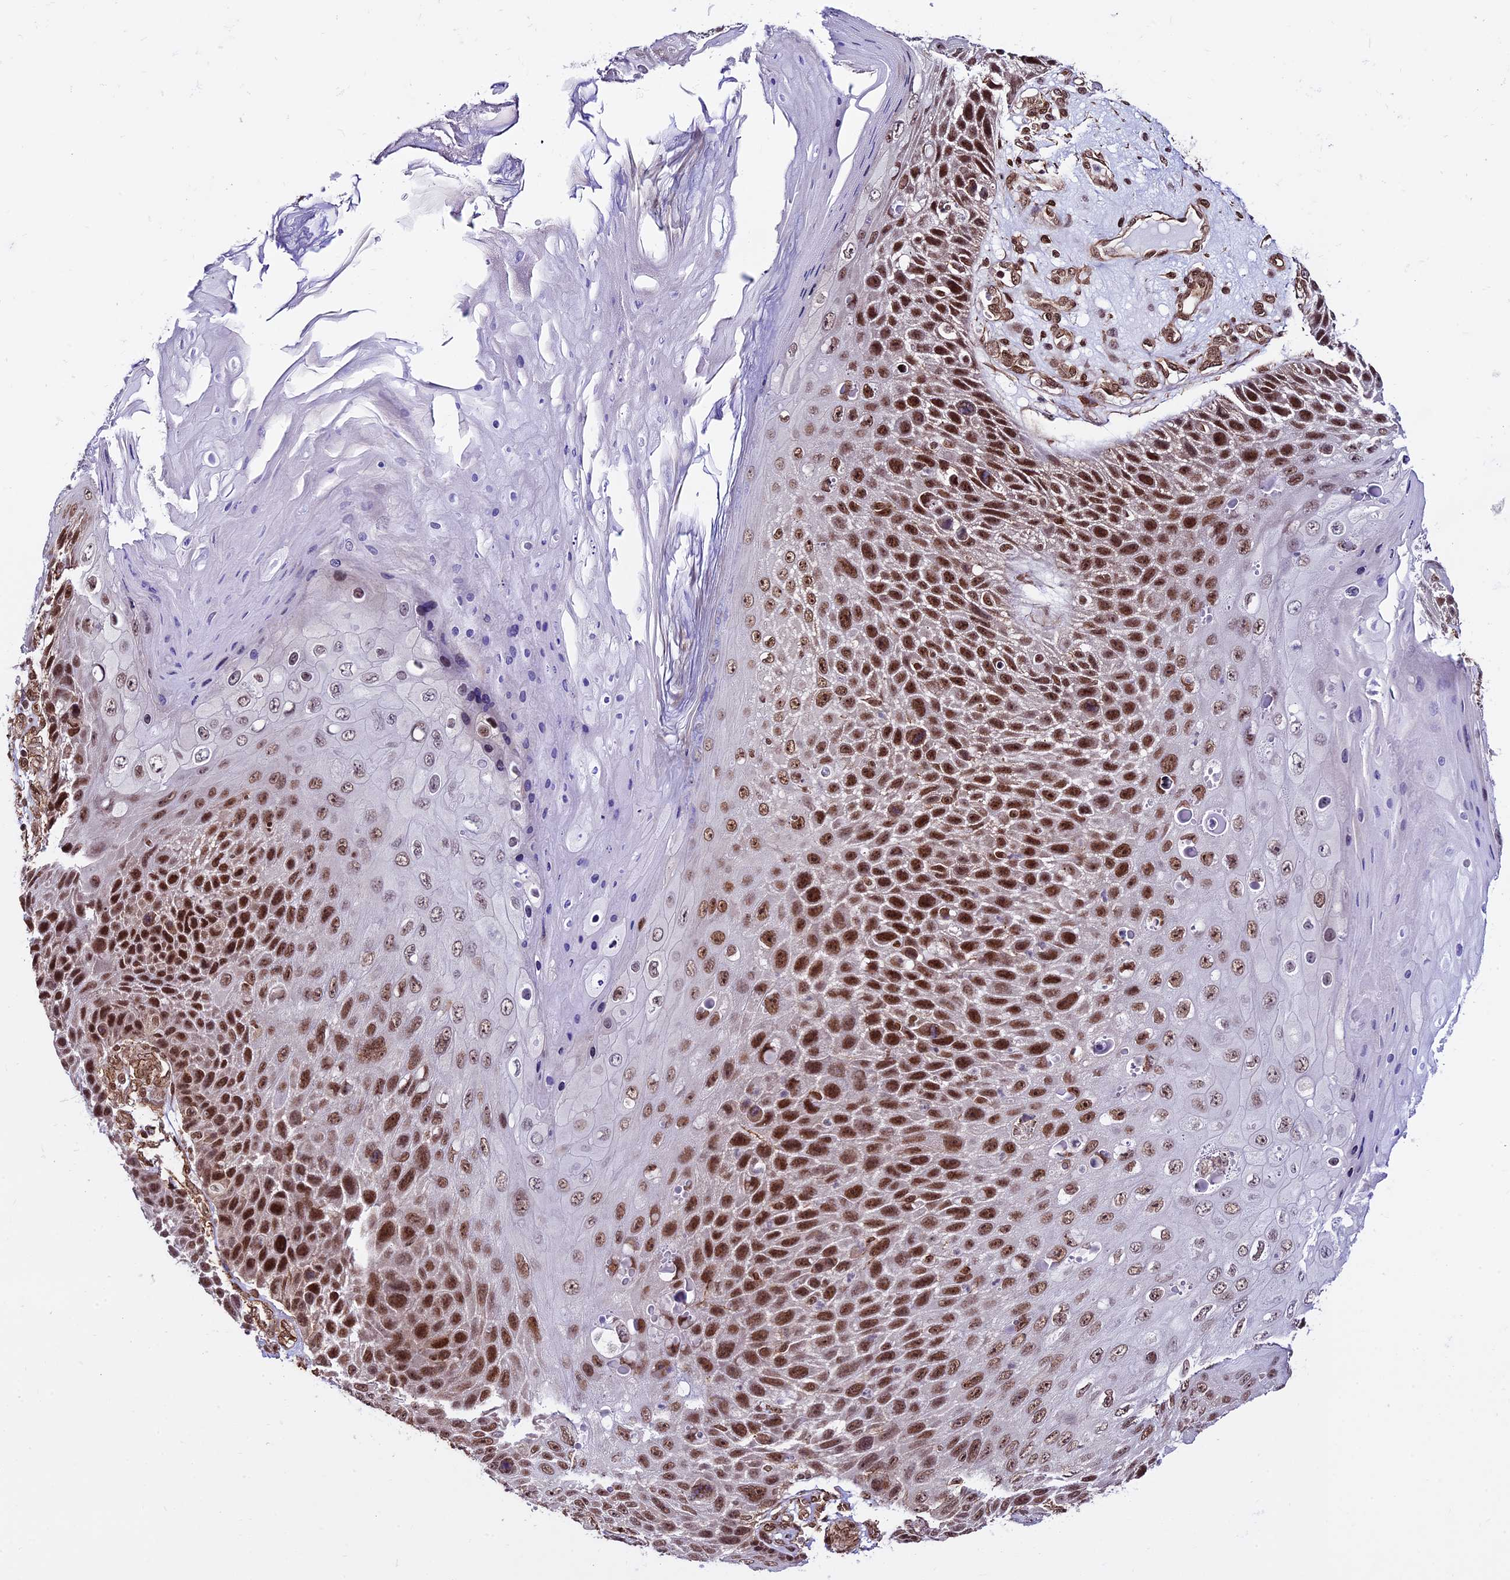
{"staining": {"intensity": "strong", "quantity": ">75%", "location": "nuclear"}, "tissue": "skin cancer", "cell_type": "Tumor cells", "image_type": "cancer", "snomed": [{"axis": "morphology", "description": "Squamous cell carcinoma, NOS"}, {"axis": "topography", "description": "Skin"}], "caption": "Protein staining displays strong nuclear staining in approximately >75% of tumor cells in skin cancer.", "gene": "MPHOSPH8", "patient": {"sex": "female", "age": 88}}